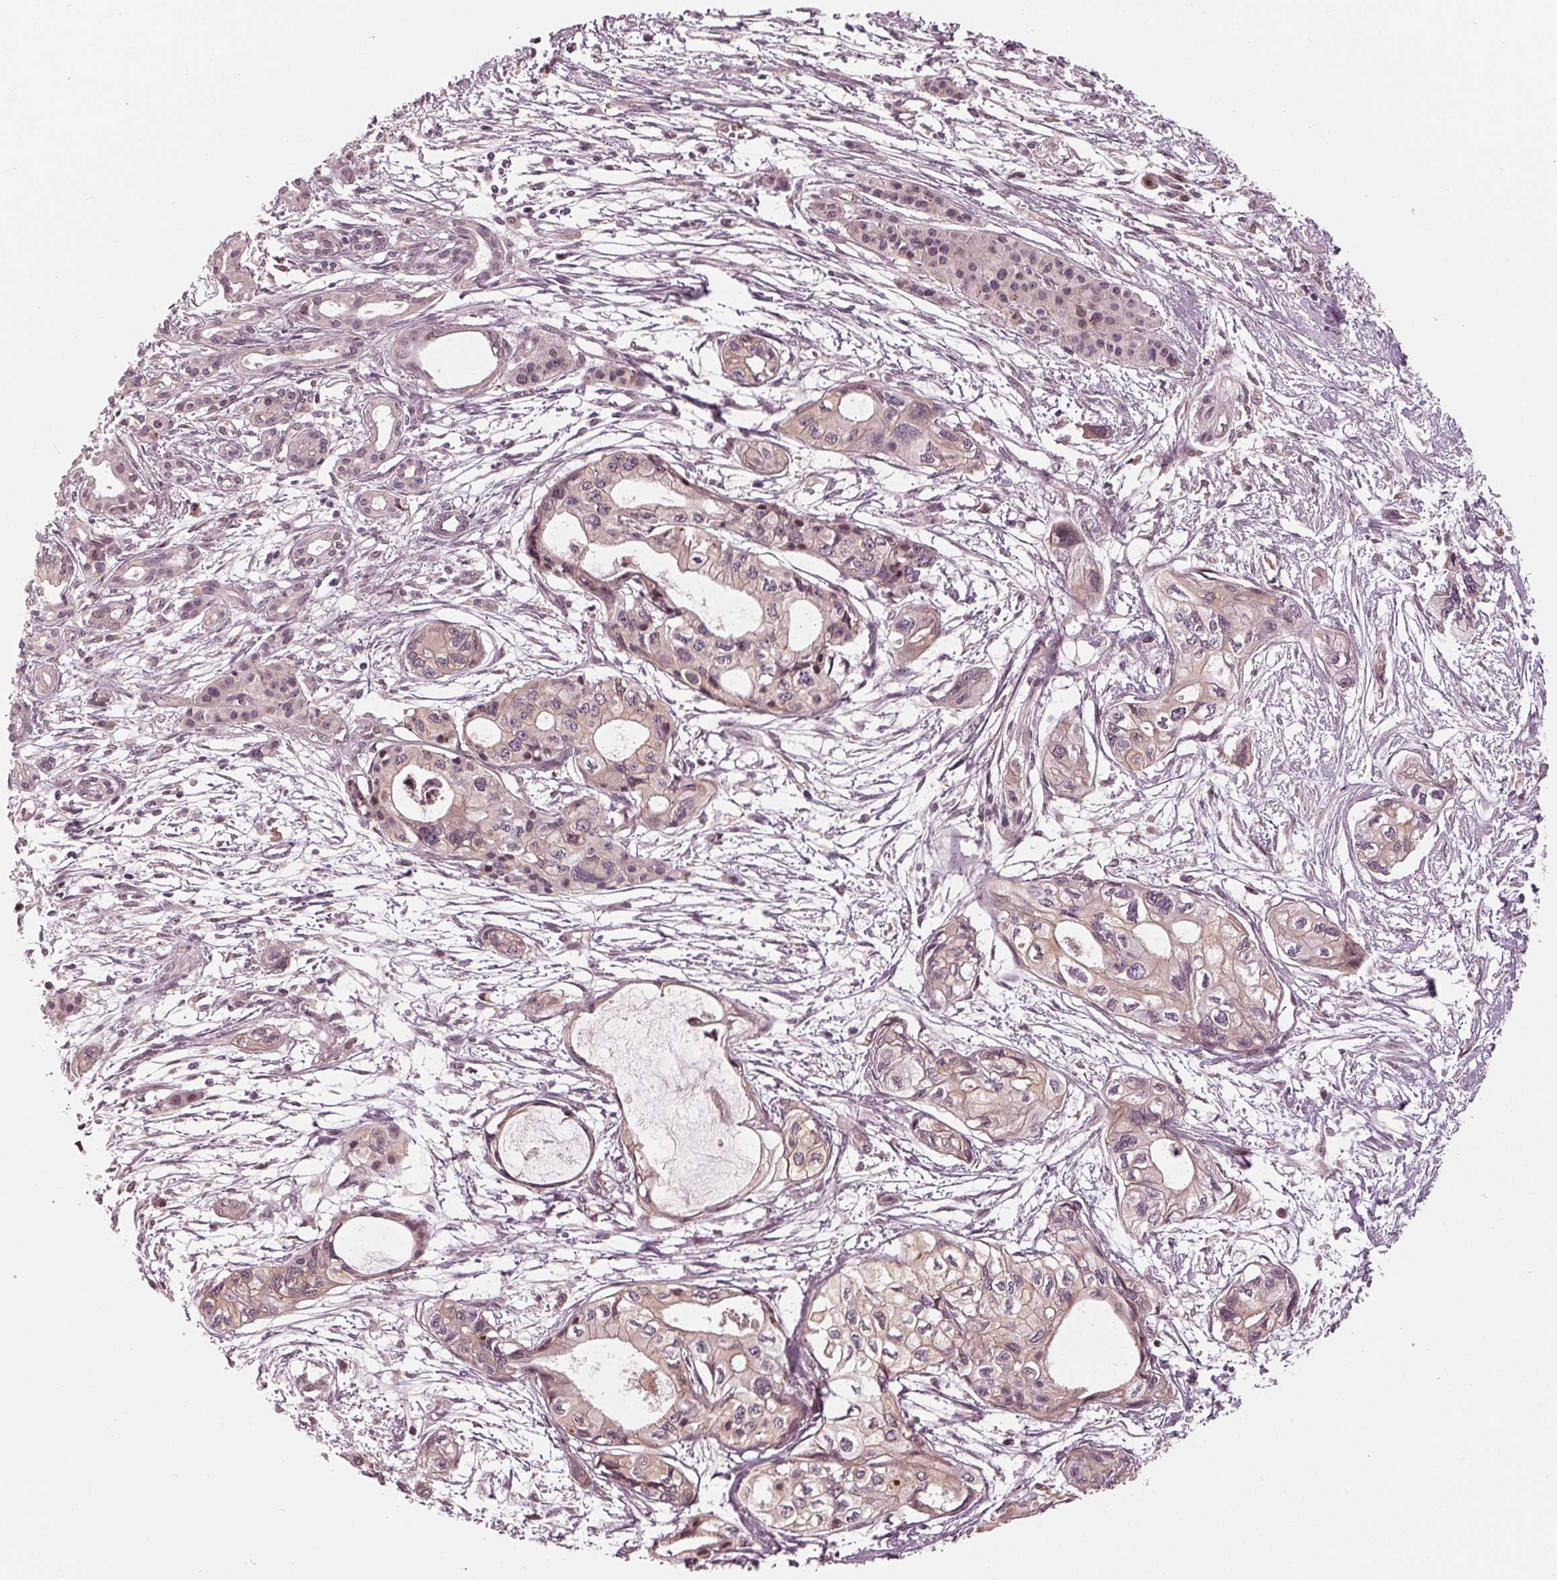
{"staining": {"intensity": "negative", "quantity": "none", "location": "none"}, "tissue": "pancreatic cancer", "cell_type": "Tumor cells", "image_type": "cancer", "snomed": [{"axis": "morphology", "description": "Adenocarcinoma, NOS"}, {"axis": "topography", "description": "Pancreas"}], "caption": "Human pancreatic cancer stained for a protein using immunohistochemistry (IHC) exhibits no positivity in tumor cells.", "gene": "ZNF471", "patient": {"sex": "female", "age": 76}}